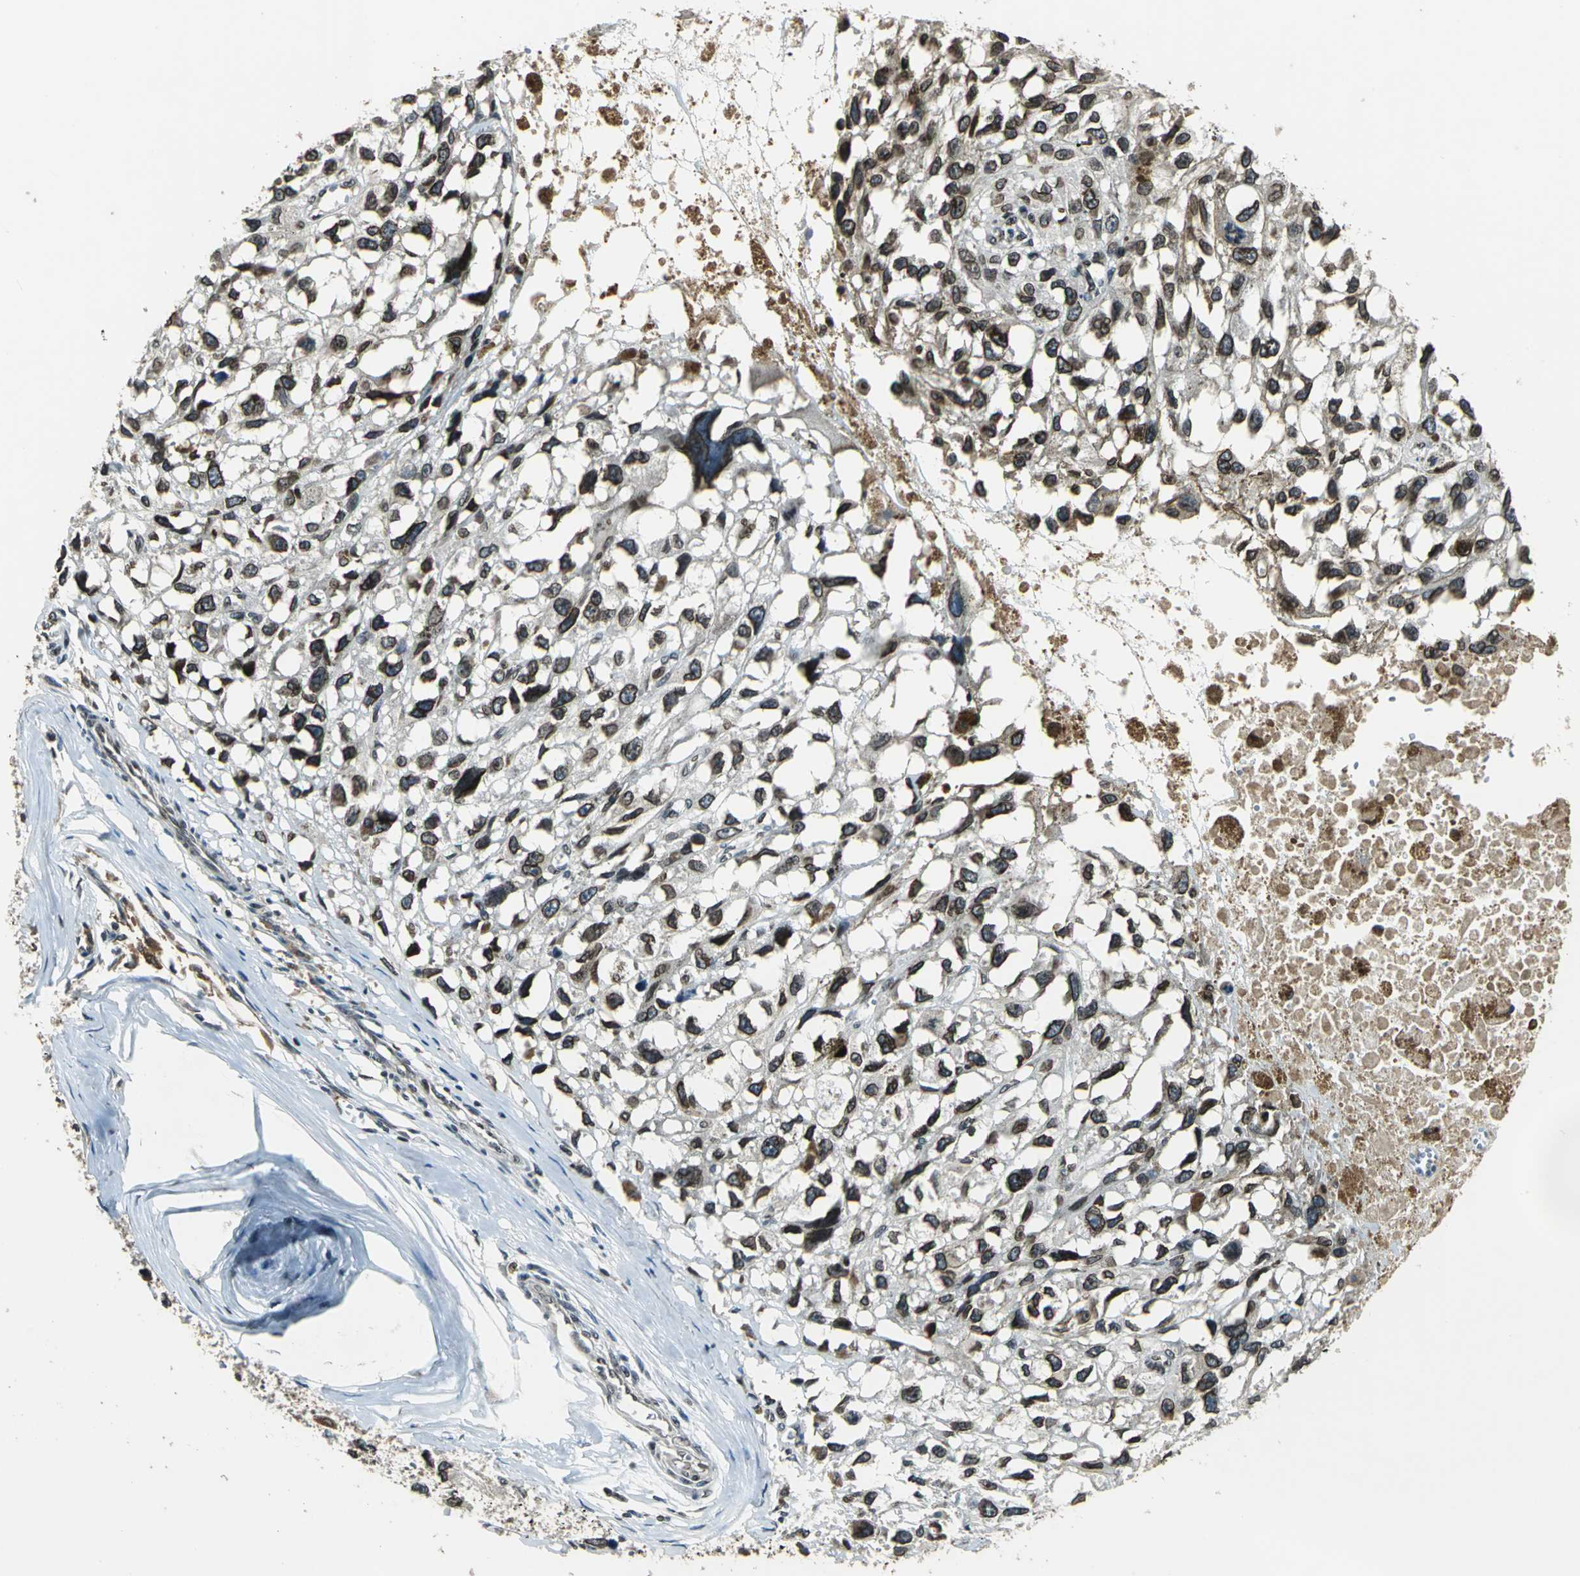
{"staining": {"intensity": "strong", "quantity": ">75%", "location": "cytoplasmic/membranous,nuclear"}, "tissue": "melanoma", "cell_type": "Tumor cells", "image_type": "cancer", "snomed": [{"axis": "morphology", "description": "Malignant melanoma, Metastatic site"}, {"axis": "topography", "description": "Lymph node"}], "caption": "Tumor cells reveal high levels of strong cytoplasmic/membranous and nuclear expression in approximately >75% of cells in human melanoma.", "gene": "BRIP1", "patient": {"sex": "male", "age": 59}}